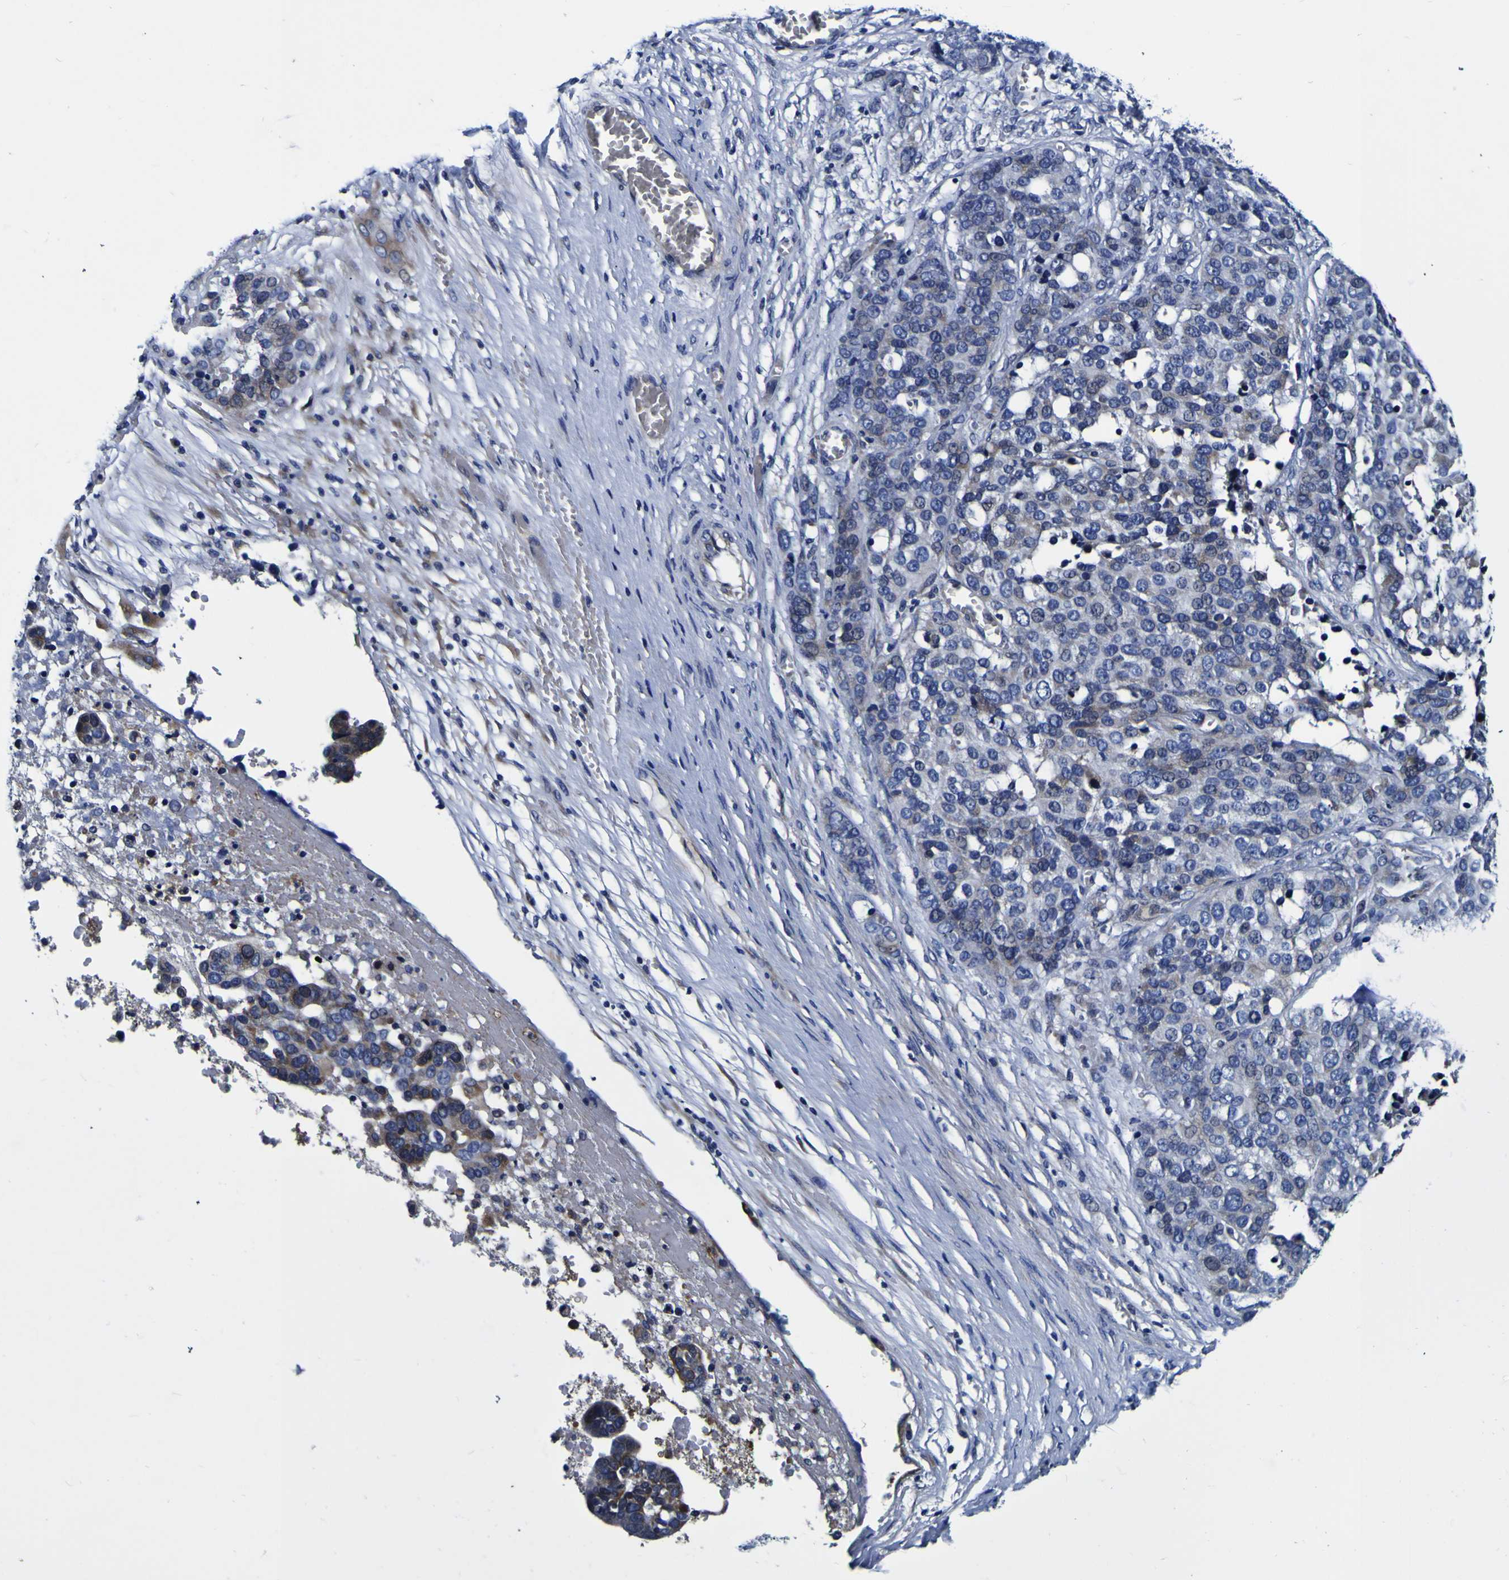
{"staining": {"intensity": "weak", "quantity": "<25%", "location": "cytoplasmic/membranous,nuclear"}, "tissue": "ovarian cancer", "cell_type": "Tumor cells", "image_type": "cancer", "snomed": [{"axis": "morphology", "description": "Cystadenocarcinoma, serous, NOS"}, {"axis": "topography", "description": "Ovary"}], "caption": "Immunohistochemical staining of ovarian serous cystadenocarcinoma demonstrates no significant positivity in tumor cells.", "gene": "PDLIM4", "patient": {"sex": "female", "age": 44}}